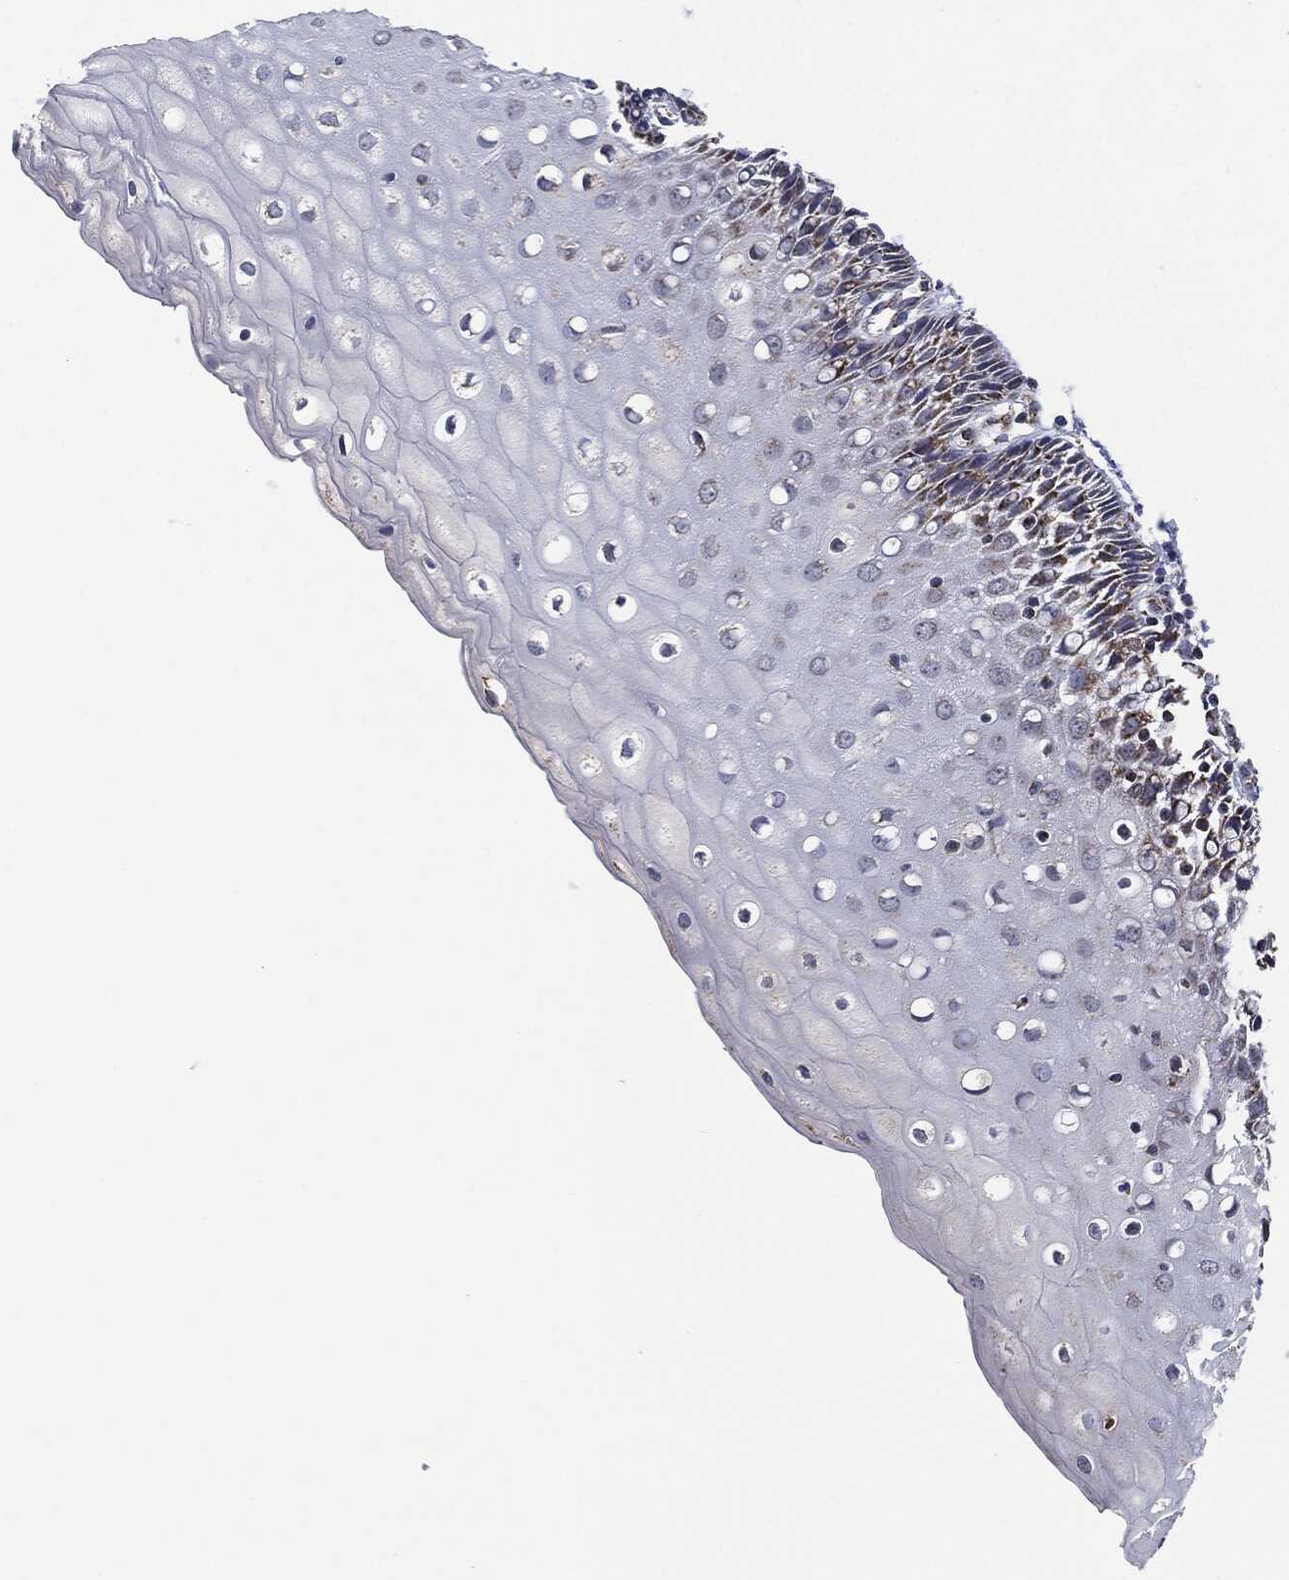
{"staining": {"intensity": "moderate", "quantity": "25%-75%", "location": "cytoplasmic/membranous"}, "tissue": "cervix", "cell_type": "Glandular cells", "image_type": "normal", "snomed": [{"axis": "morphology", "description": "Normal tissue, NOS"}, {"axis": "topography", "description": "Cervix"}], "caption": "A medium amount of moderate cytoplasmic/membranous positivity is seen in approximately 25%-75% of glandular cells in normal cervix.", "gene": "NDUFV2", "patient": {"sex": "female", "age": 37}}